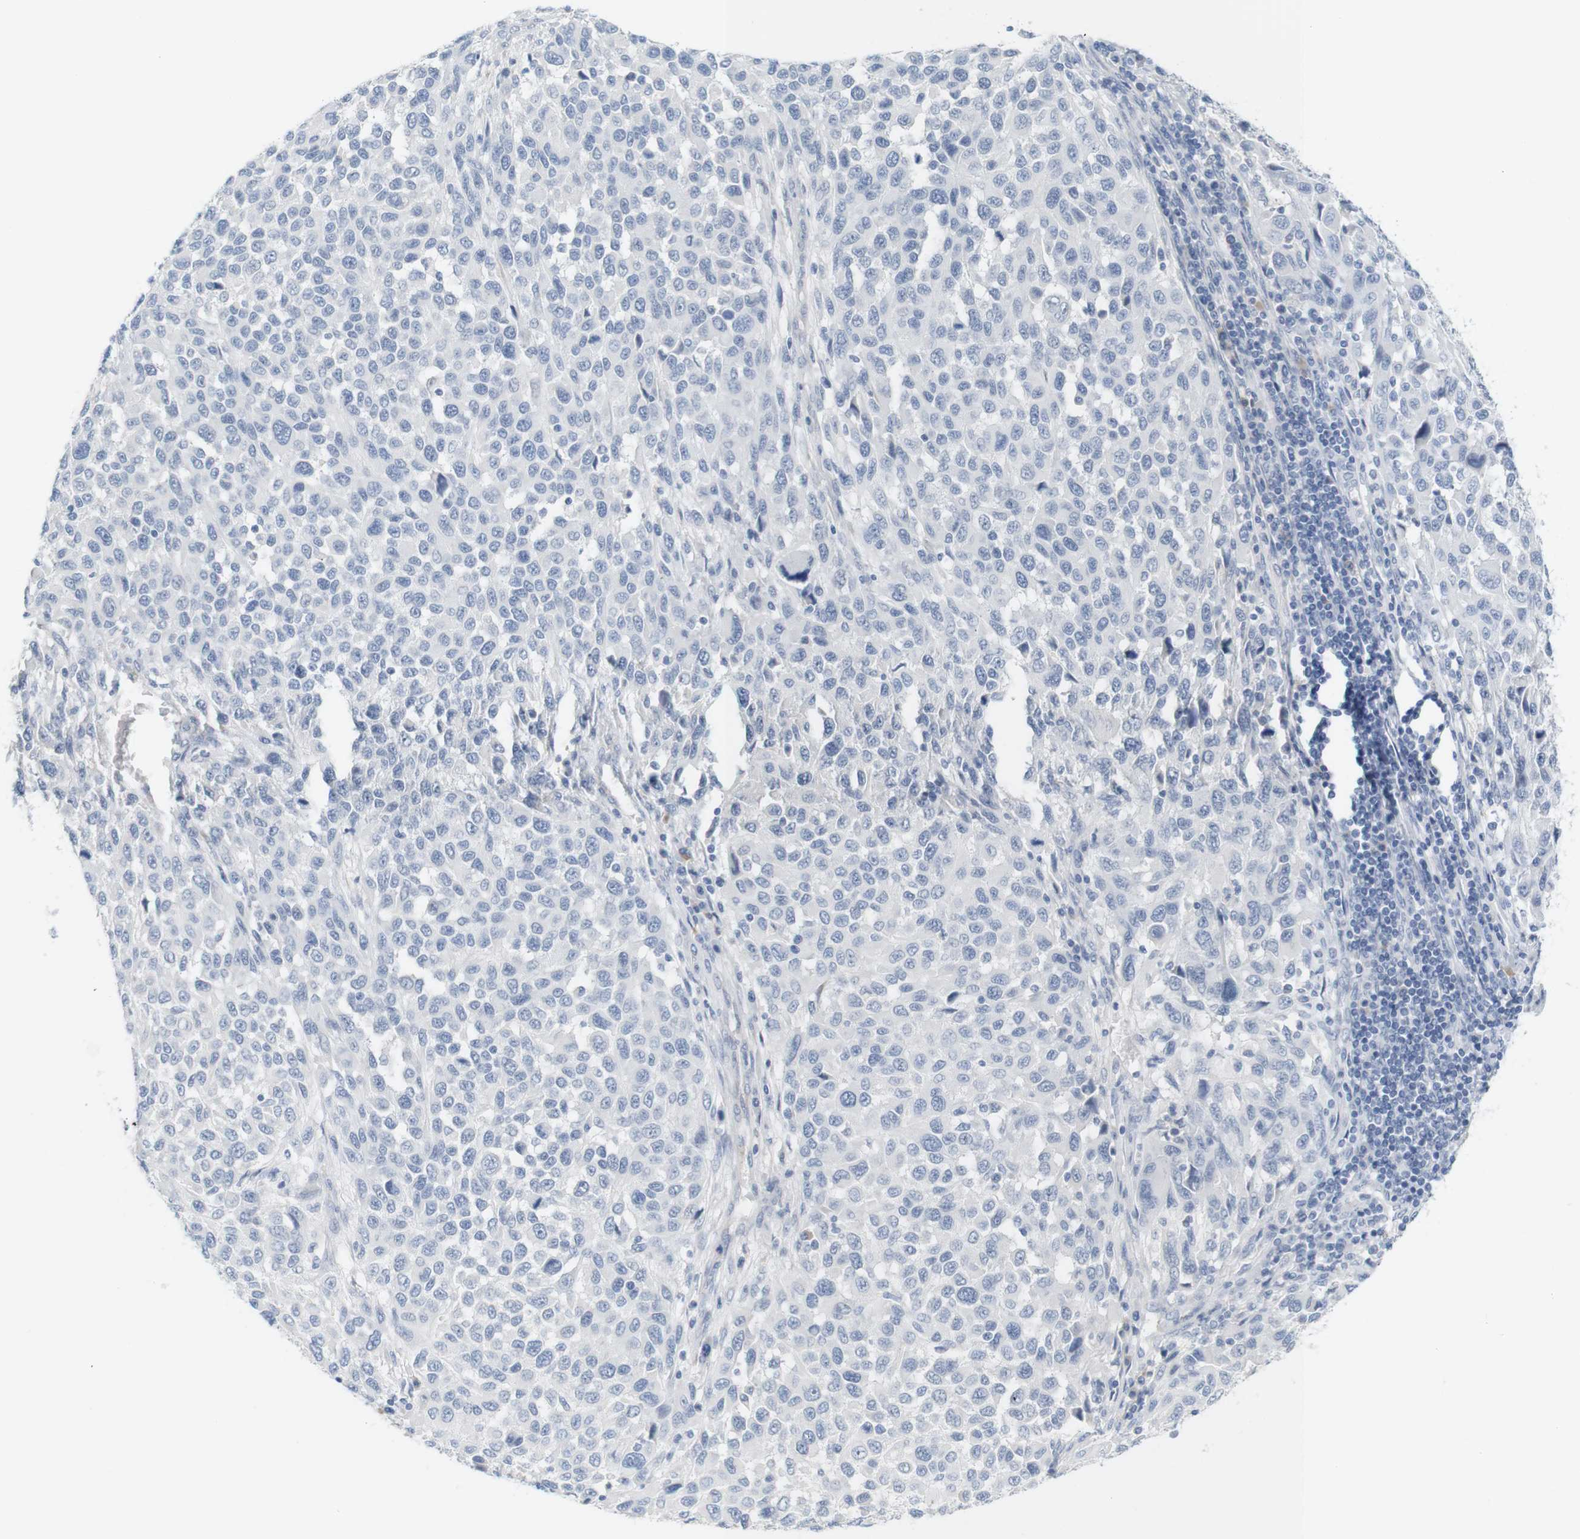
{"staining": {"intensity": "negative", "quantity": "none", "location": "none"}, "tissue": "melanoma", "cell_type": "Tumor cells", "image_type": "cancer", "snomed": [{"axis": "morphology", "description": "Malignant melanoma, Metastatic site"}, {"axis": "topography", "description": "Lymph node"}], "caption": "Immunohistochemical staining of melanoma demonstrates no significant expression in tumor cells.", "gene": "RGS9", "patient": {"sex": "male", "age": 61}}